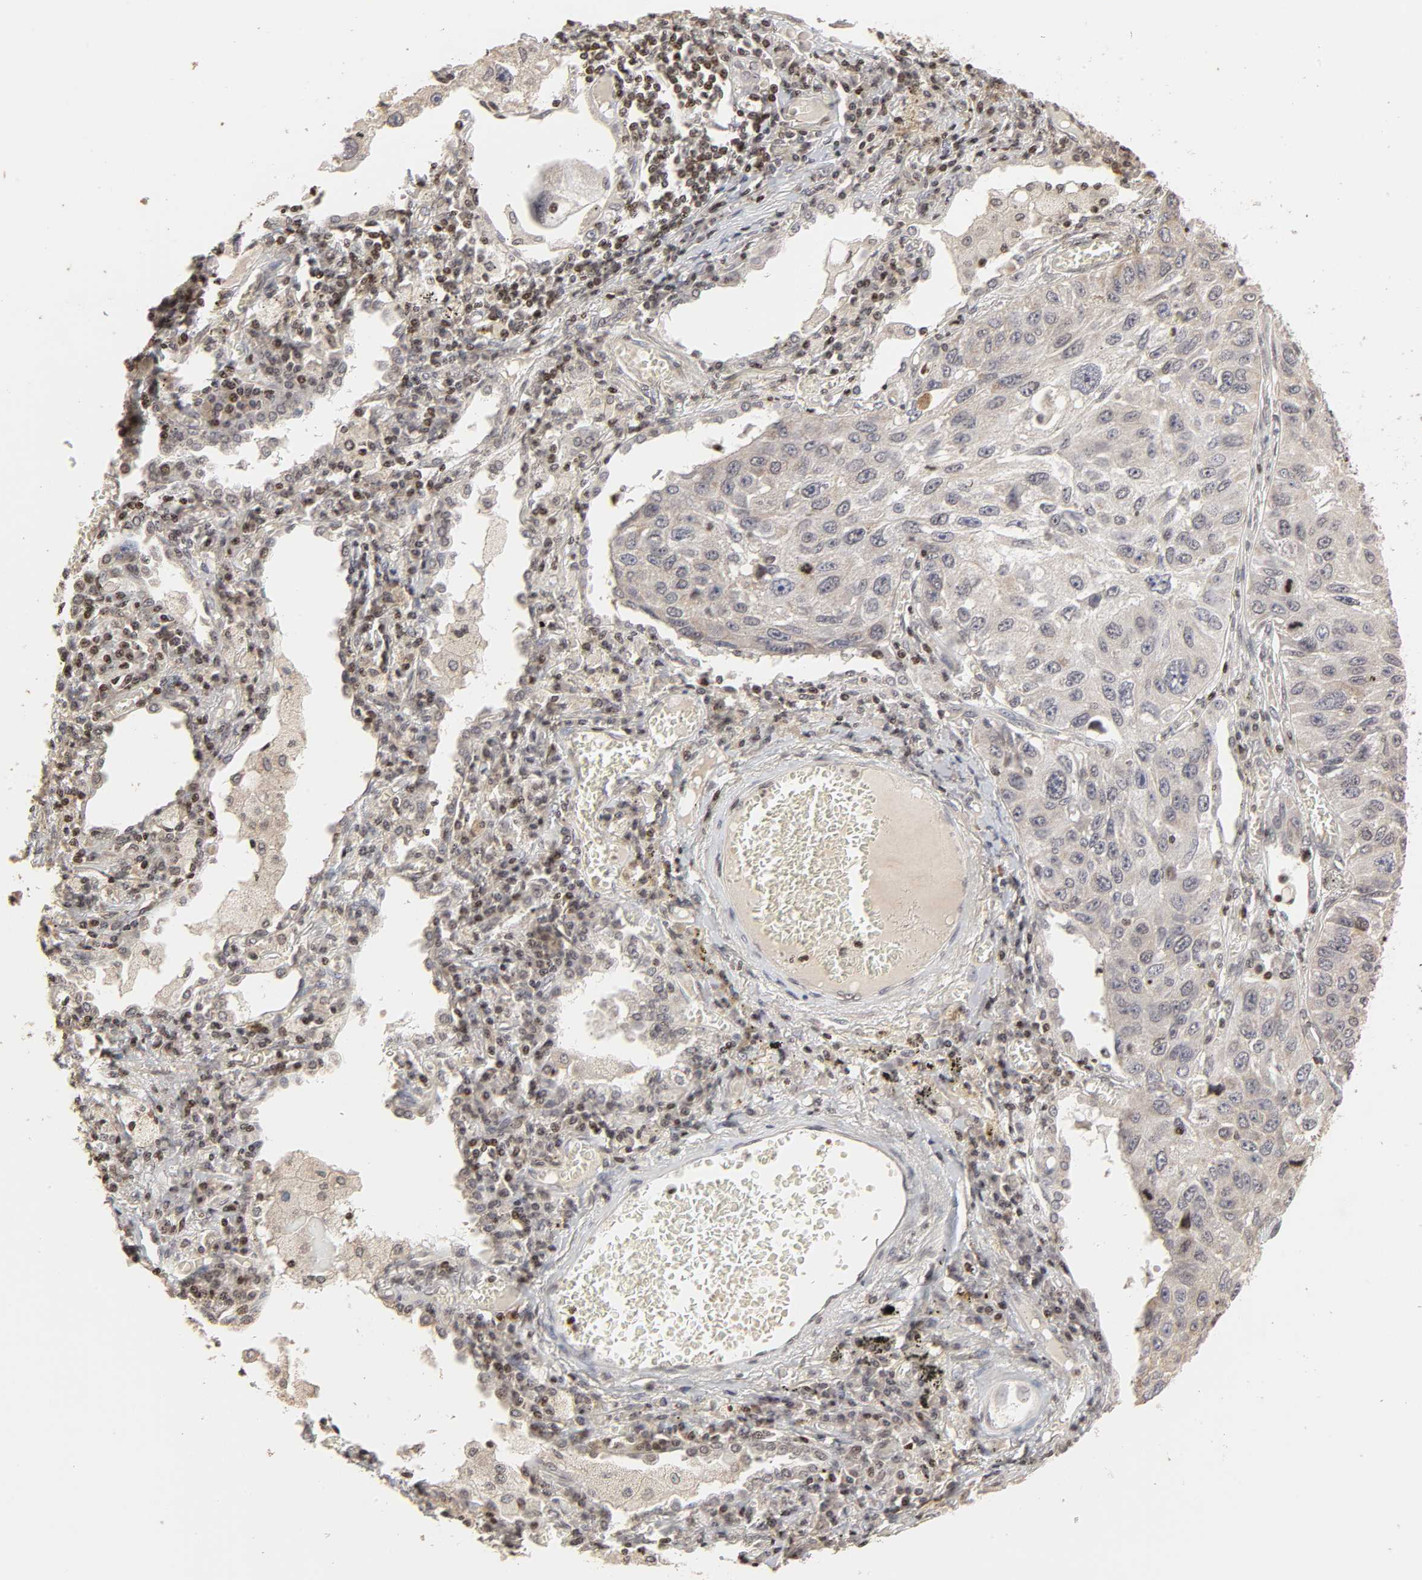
{"staining": {"intensity": "negative", "quantity": "none", "location": "none"}, "tissue": "lung cancer", "cell_type": "Tumor cells", "image_type": "cancer", "snomed": [{"axis": "morphology", "description": "Squamous cell carcinoma, NOS"}, {"axis": "topography", "description": "Lung"}], "caption": "Tumor cells show no significant protein expression in lung cancer (squamous cell carcinoma).", "gene": "ZNF473", "patient": {"sex": "male", "age": 71}}